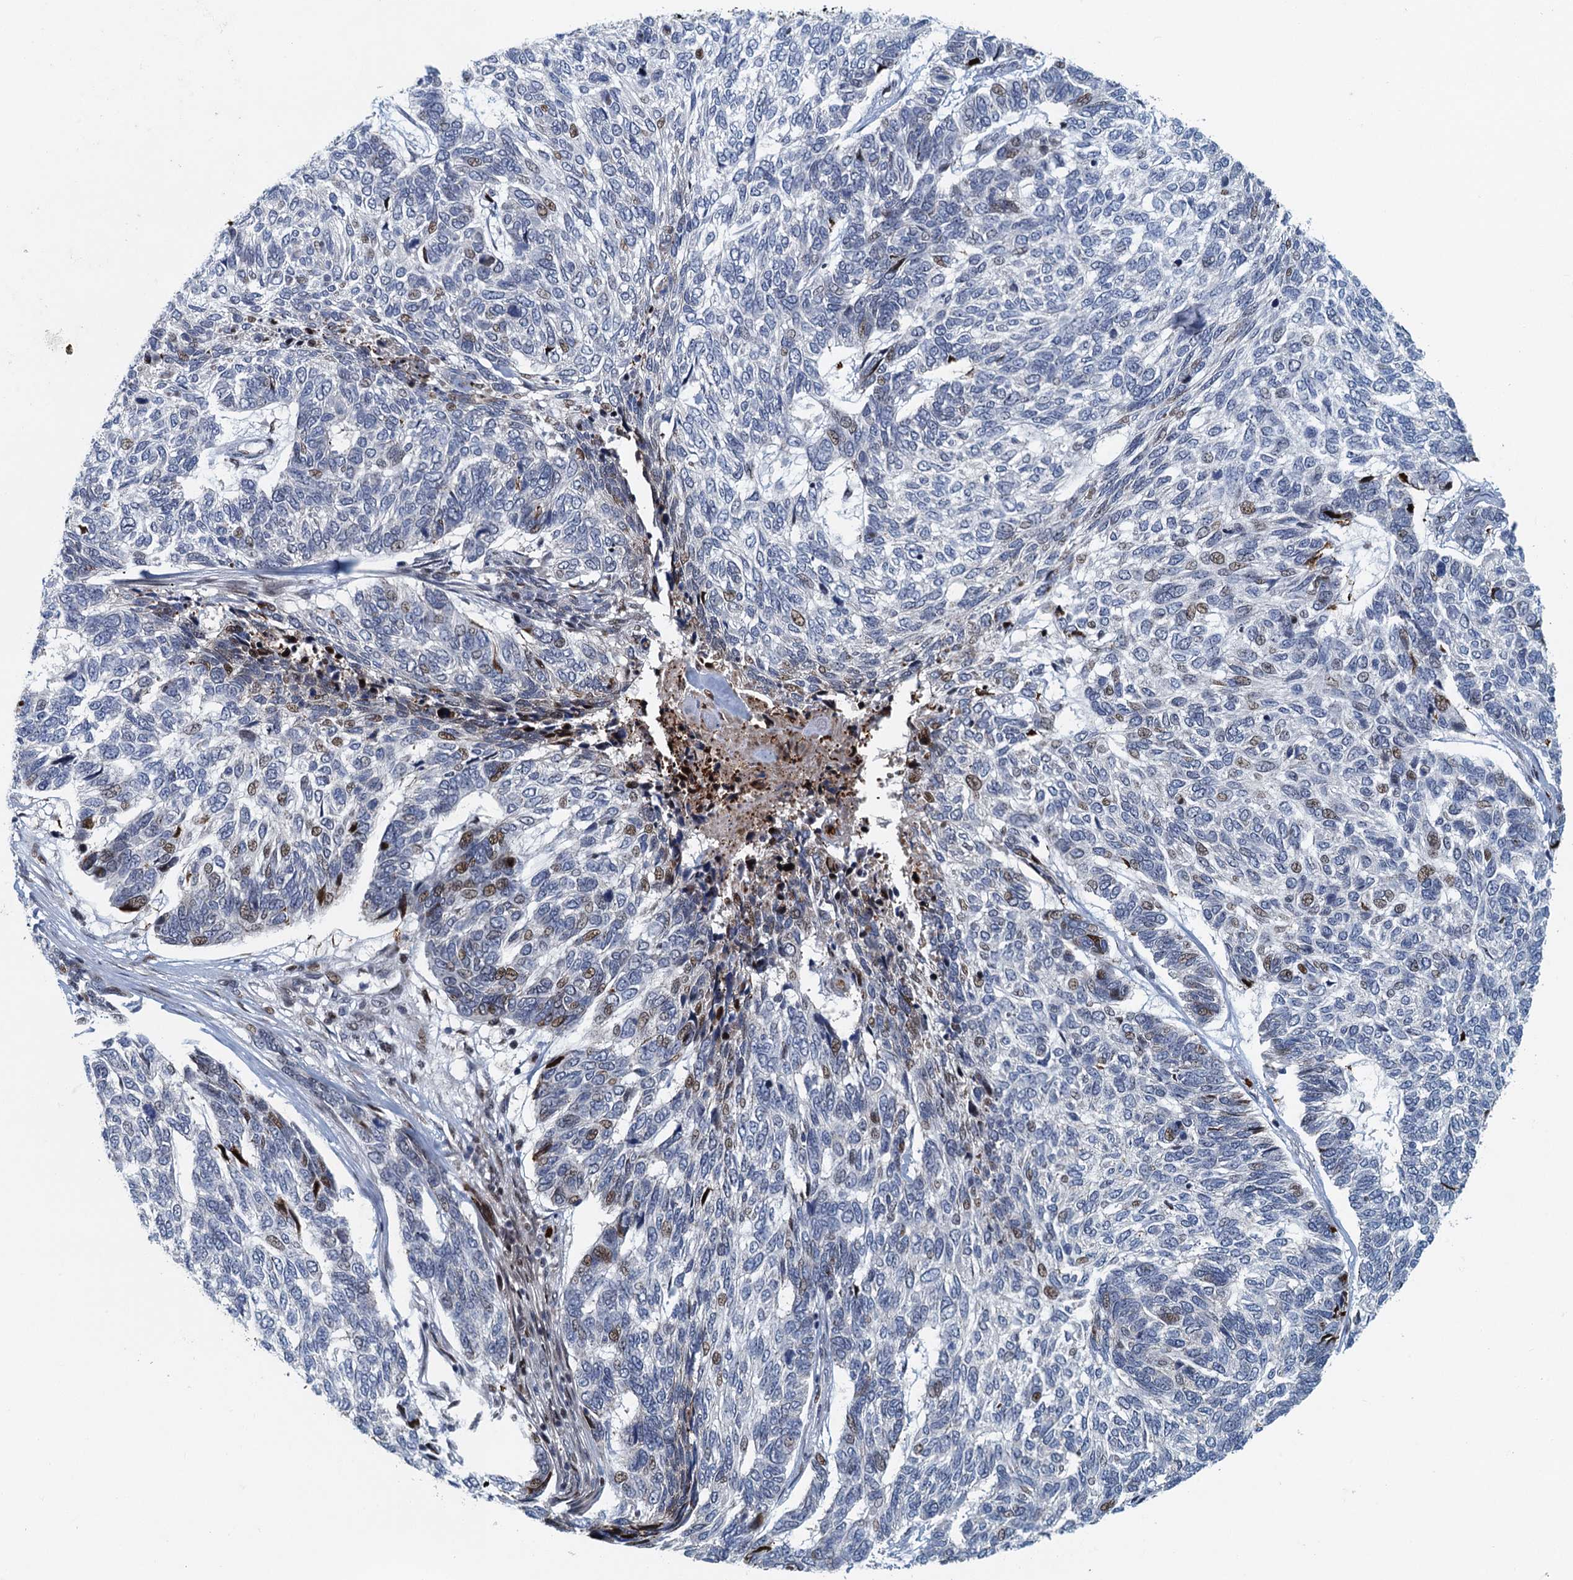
{"staining": {"intensity": "moderate", "quantity": "<25%", "location": "nuclear"}, "tissue": "skin cancer", "cell_type": "Tumor cells", "image_type": "cancer", "snomed": [{"axis": "morphology", "description": "Basal cell carcinoma"}, {"axis": "topography", "description": "Skin"}], "caption": "Immunohistochemistry of human skin basal cell carcinoma demonstrates low levels of moderate nuclear positivity in about <25% of tumor cells.", "gene": "ANKRD13D", "patient": {"sex": "female", "age": 65}}